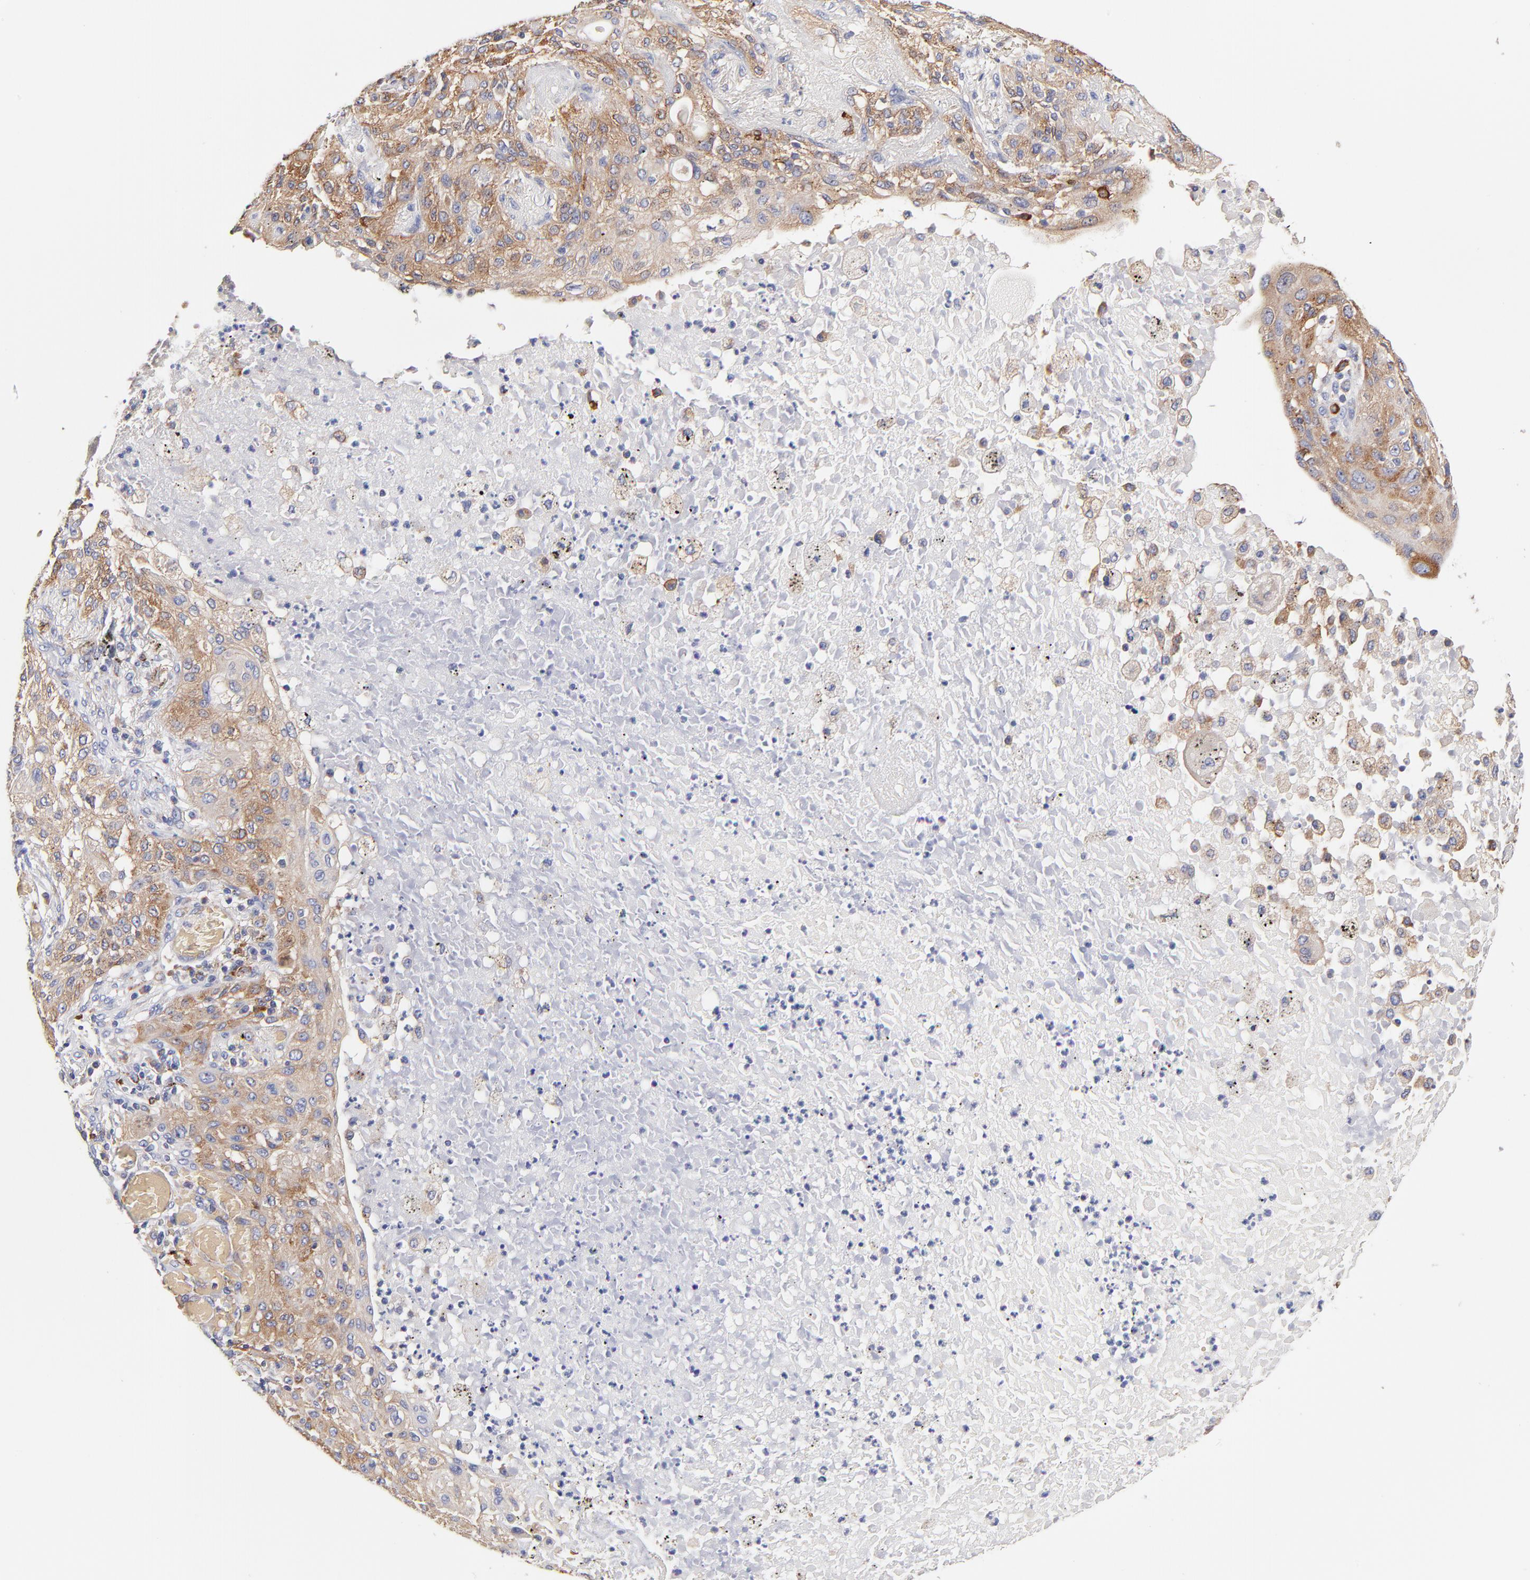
{"staining": {"intensity": "moderate", "quantity": ">75%", "location": "cytoplasmic/membranous"}, "tissue": "lung cancer", "cell_type": "Tumor cells", "image_type": "cancer", "snomed": [{"axis": "morphology", "description": "Squamous cell carcinoma, NOS"}, {"axis": "topography", "description": "Lung"}], "caption": "Protein expression analysis of human lung cancer reveals moderate cytoplasmic/membranous expression in approximately >75% of tumor cells.", "gene": "CD2AP", "patient": {"sex": "female", "age": 47}}